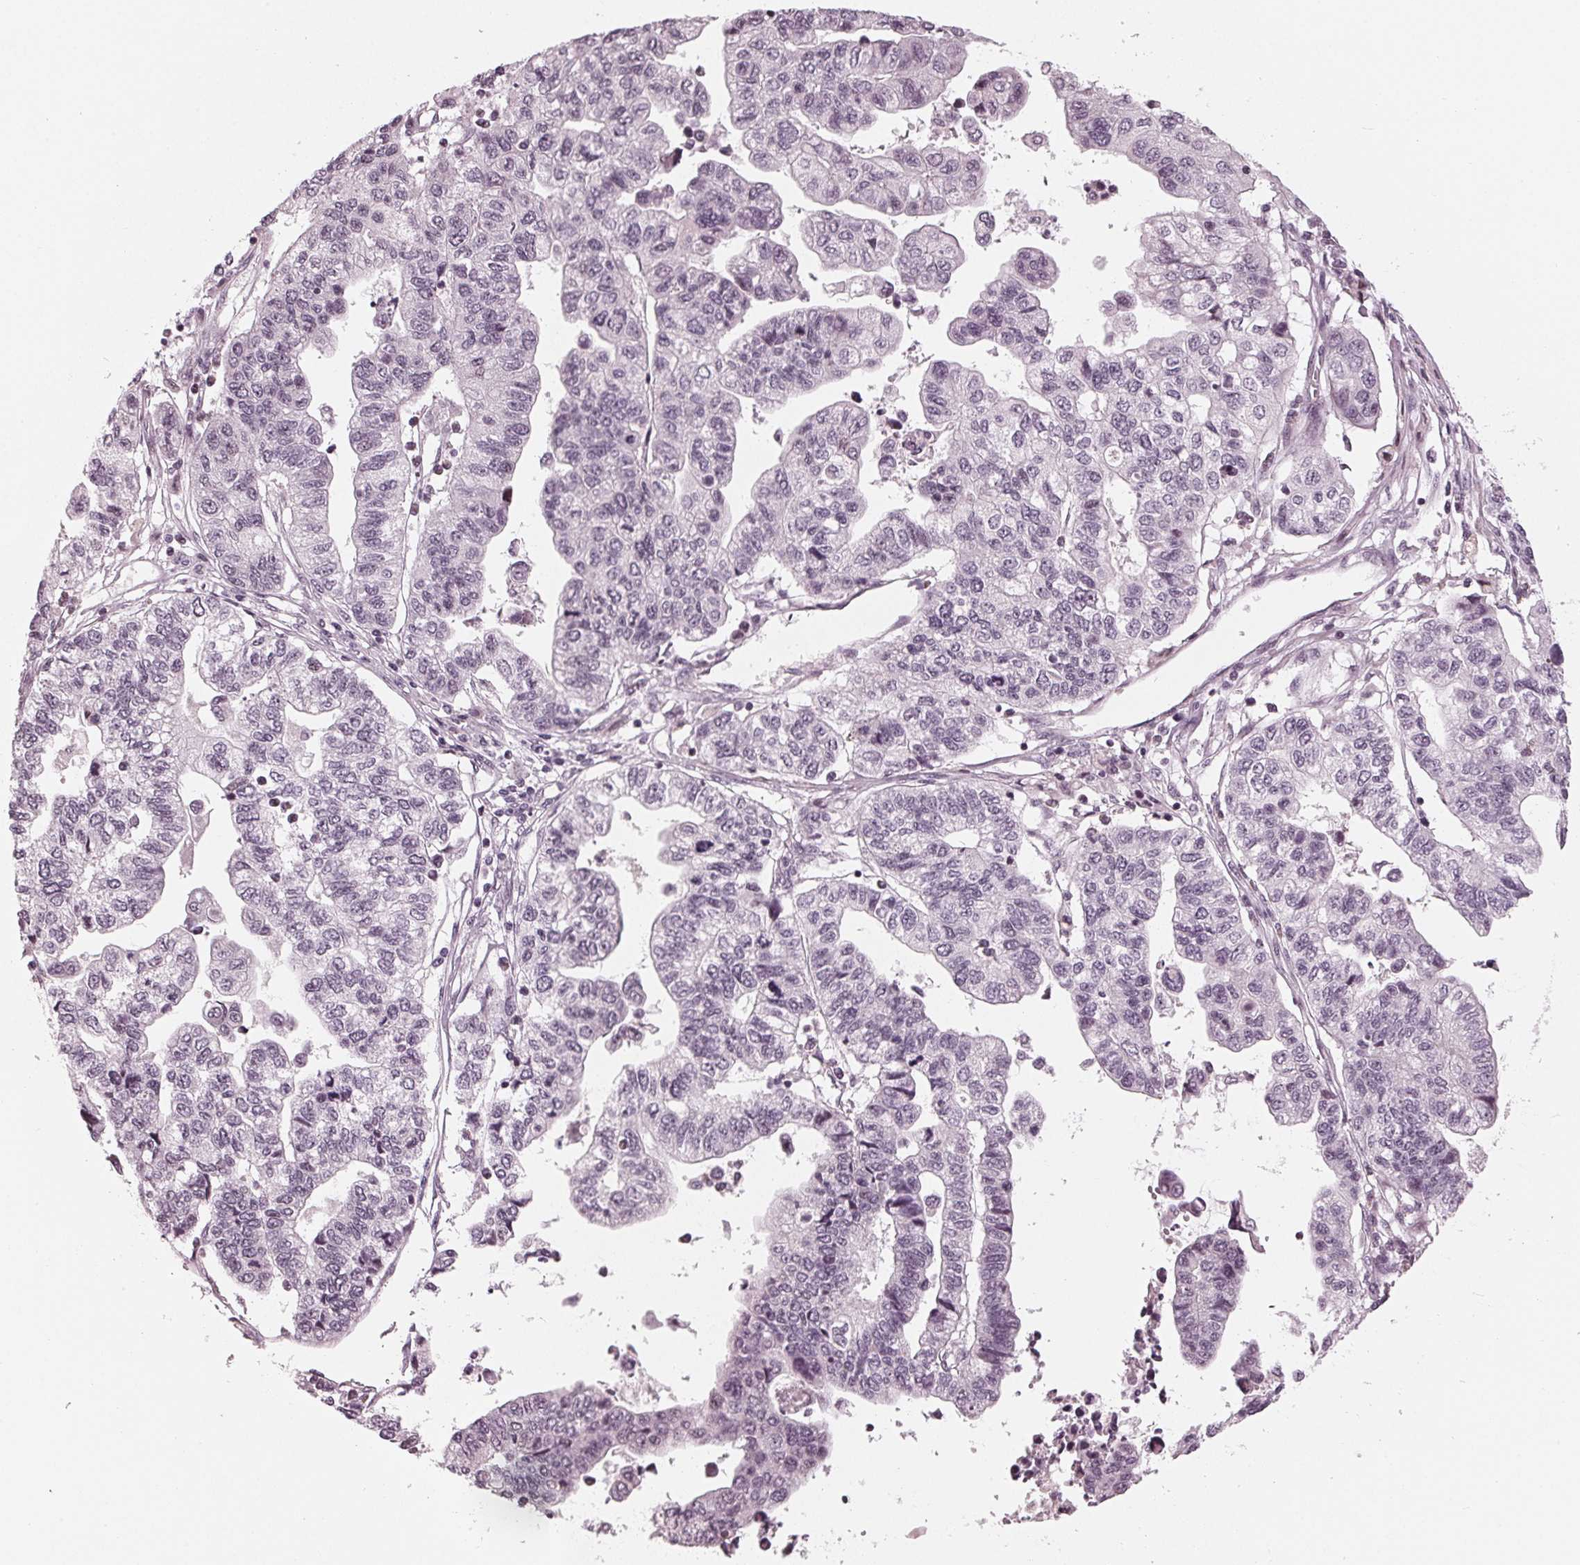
{"staining": {"intensity": "negative", "quantity": "none", "location": "none"}, "tissue": "stomach cancer", "cell_type": "Tumor cells", "image_type": "cancer", "snomed": [{"axis": "morphology", "description": "Adenocarcinoma, NOS"}, {"axis": "topography", "description": "Stomach, upper"}], "caption": "Image shows no significant protein positivity in tumor cells of stomach cancer. (DAB (3,3'-diaminobenzidine) immunohistochemistry (IHC) visualized using brightfield microscopy, high magnification).", "gene": "ADPRHL1", "patient": {"sex": "female", "age": 67}}